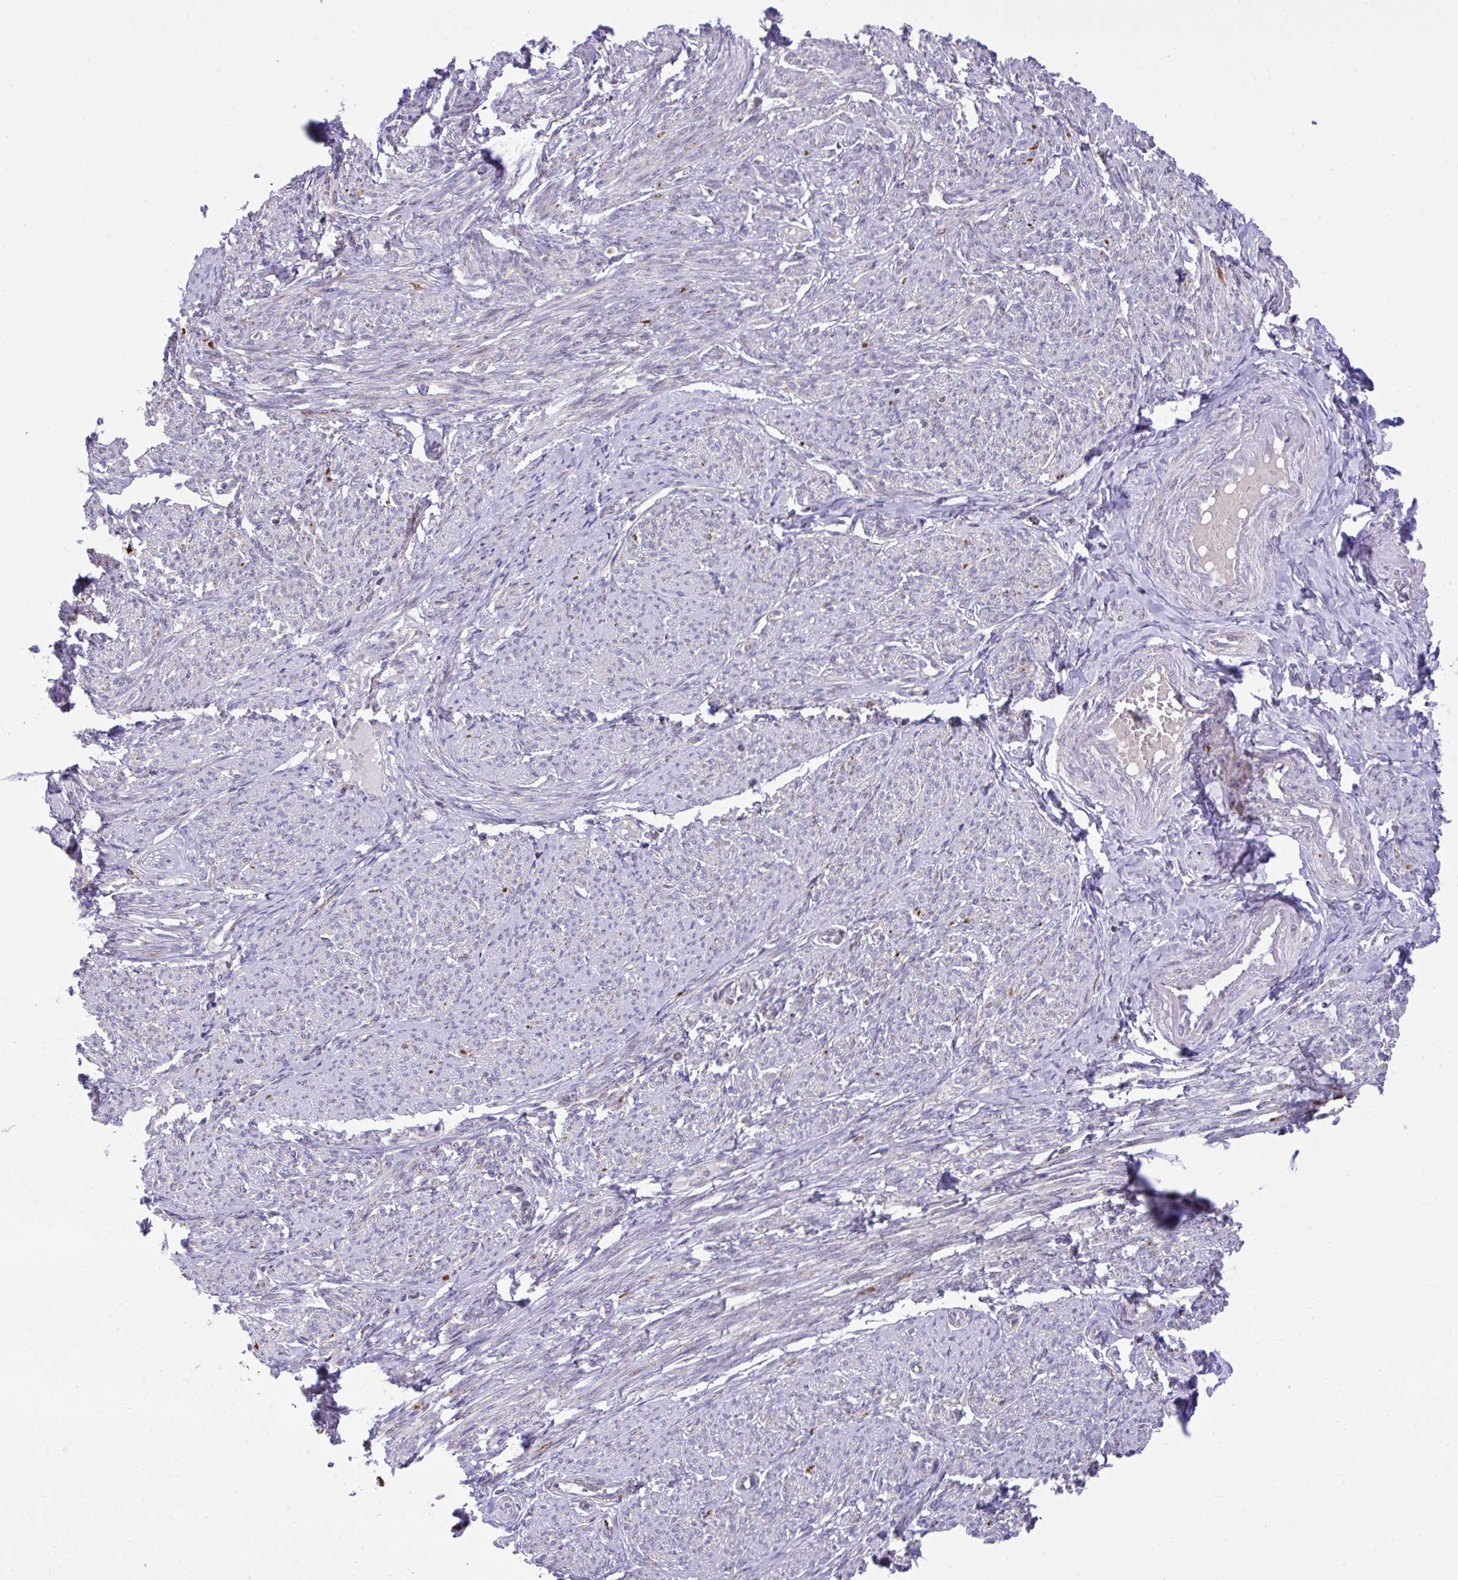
{"staining": {"intensity": "weak", "quantity": "25%-75%", "location": "cytoplasmic/membranous"}, "tissue": "smooth muscle", "cell_type": "Smooth muscle cells", "image_type": "normal", "snomed": [{"axis": "morphology", "description": "Normal tissue, NOS"}, {"axis": "topography", "description": "Smooth muscle"}], "caption": "Protein expression analysis of normal smooth muscle reveals weak cytoplasmic/membranous expression in about 25%-75% of smooth muscle cells. Using DAB (3,3'-diaminobenzidine) (brown) and hematoxylin (blue) stains, captured at high magnification using brightfield microscopy.", "gene": "ZNF362", "patient": {"sex": "female", "age": 65}}